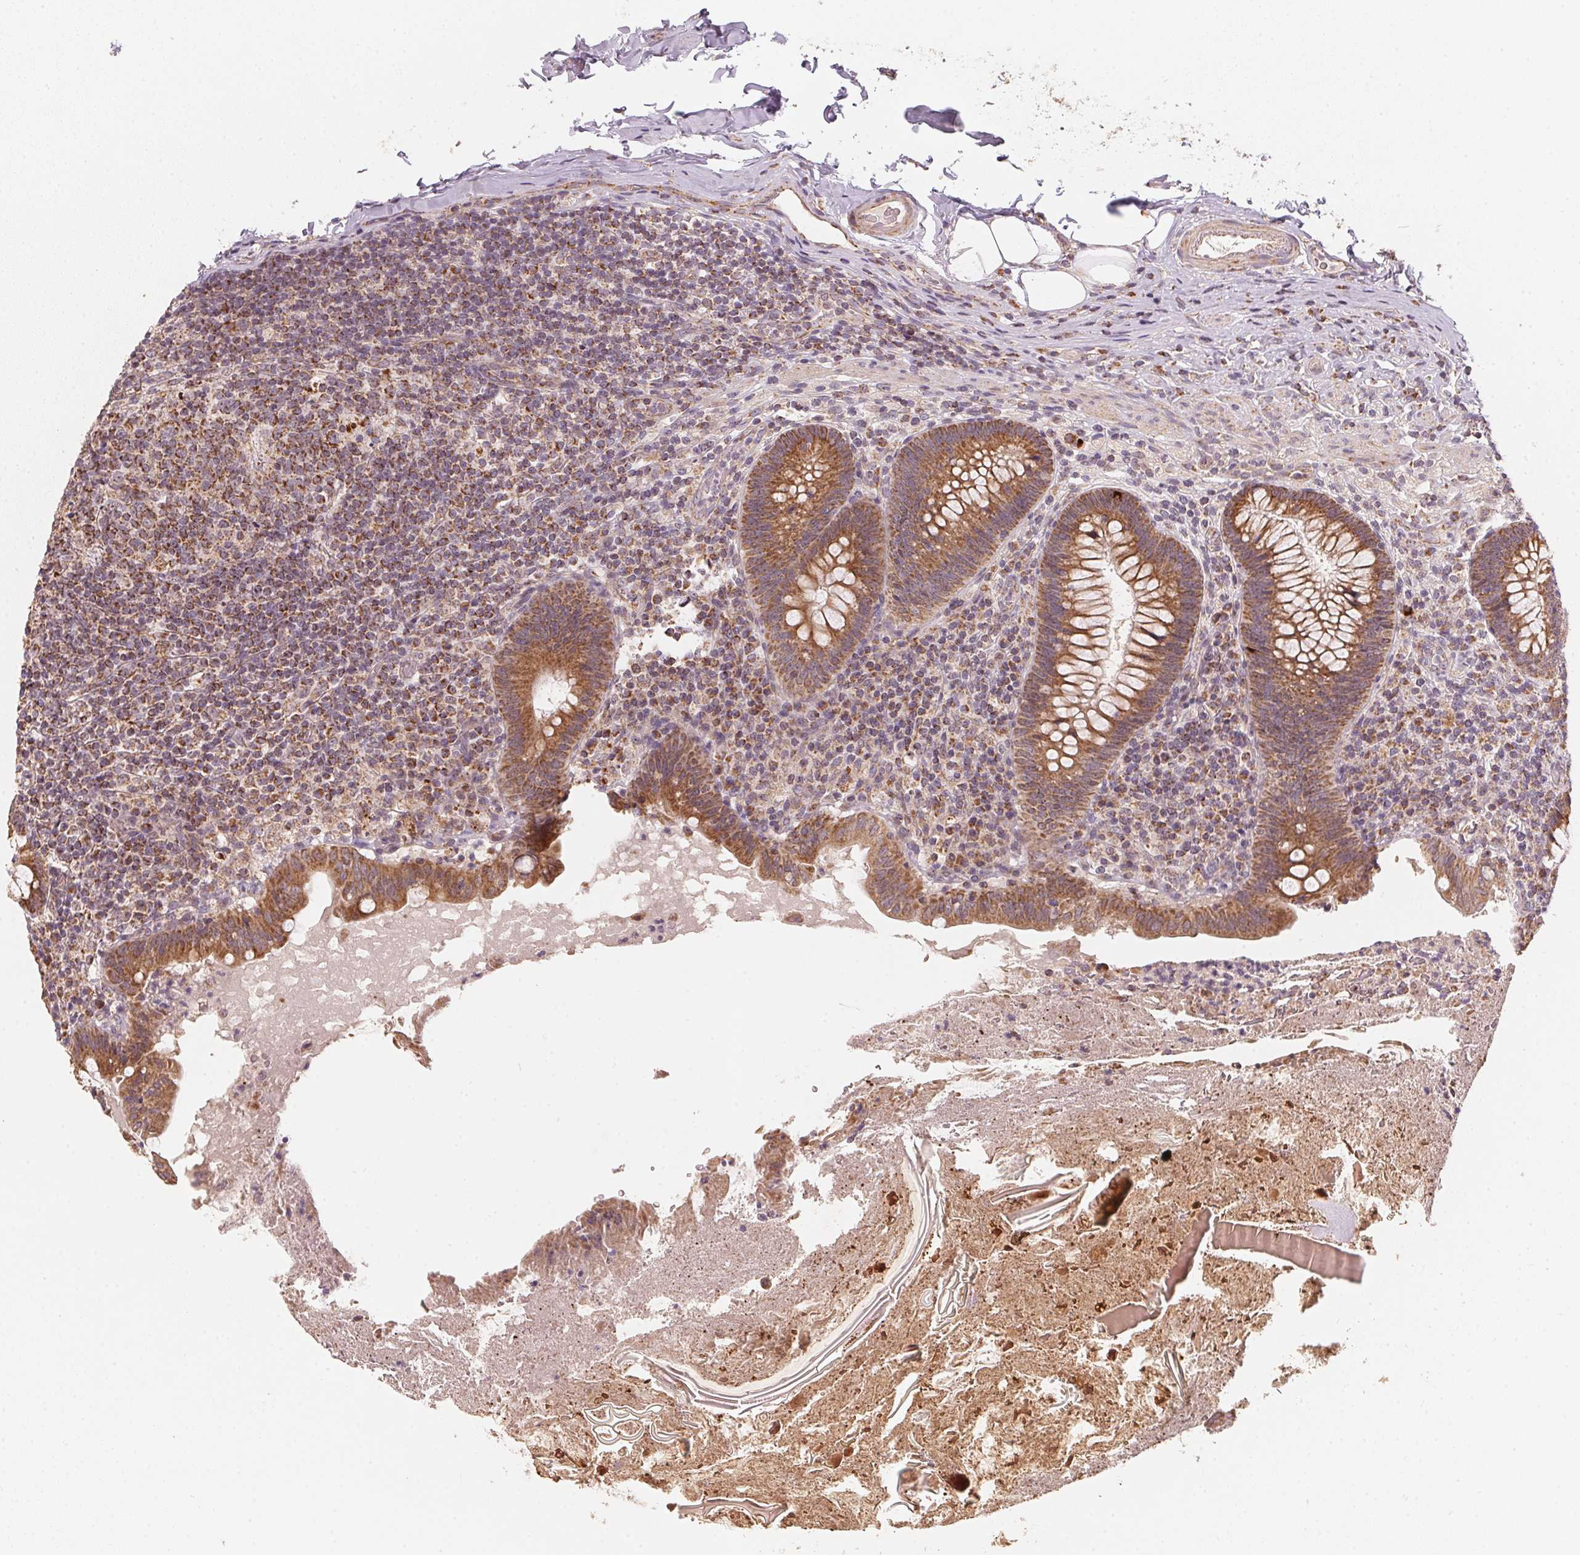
{"staining": {"intensity": "strong", "quantity": ">75%", "location": "cytoplasmic/membranous"}, "tissue": "appendix", "cell_type": "Glandular cells", "image_type": "normal", "snomed": [{"axis": "morphology", "description": "Normal tissue, NOS"}, {"axis": "topography", "description": "Appendix"}], "caption": "A histopathology image showing strong cytoplasmic/membranous expression in approximately >75% of glandular cells in normal appendix, as visualized by brown immunohistochemical staining.", "gene": "MATCAP1", "patient": {"sex": "male", "age": 47}}